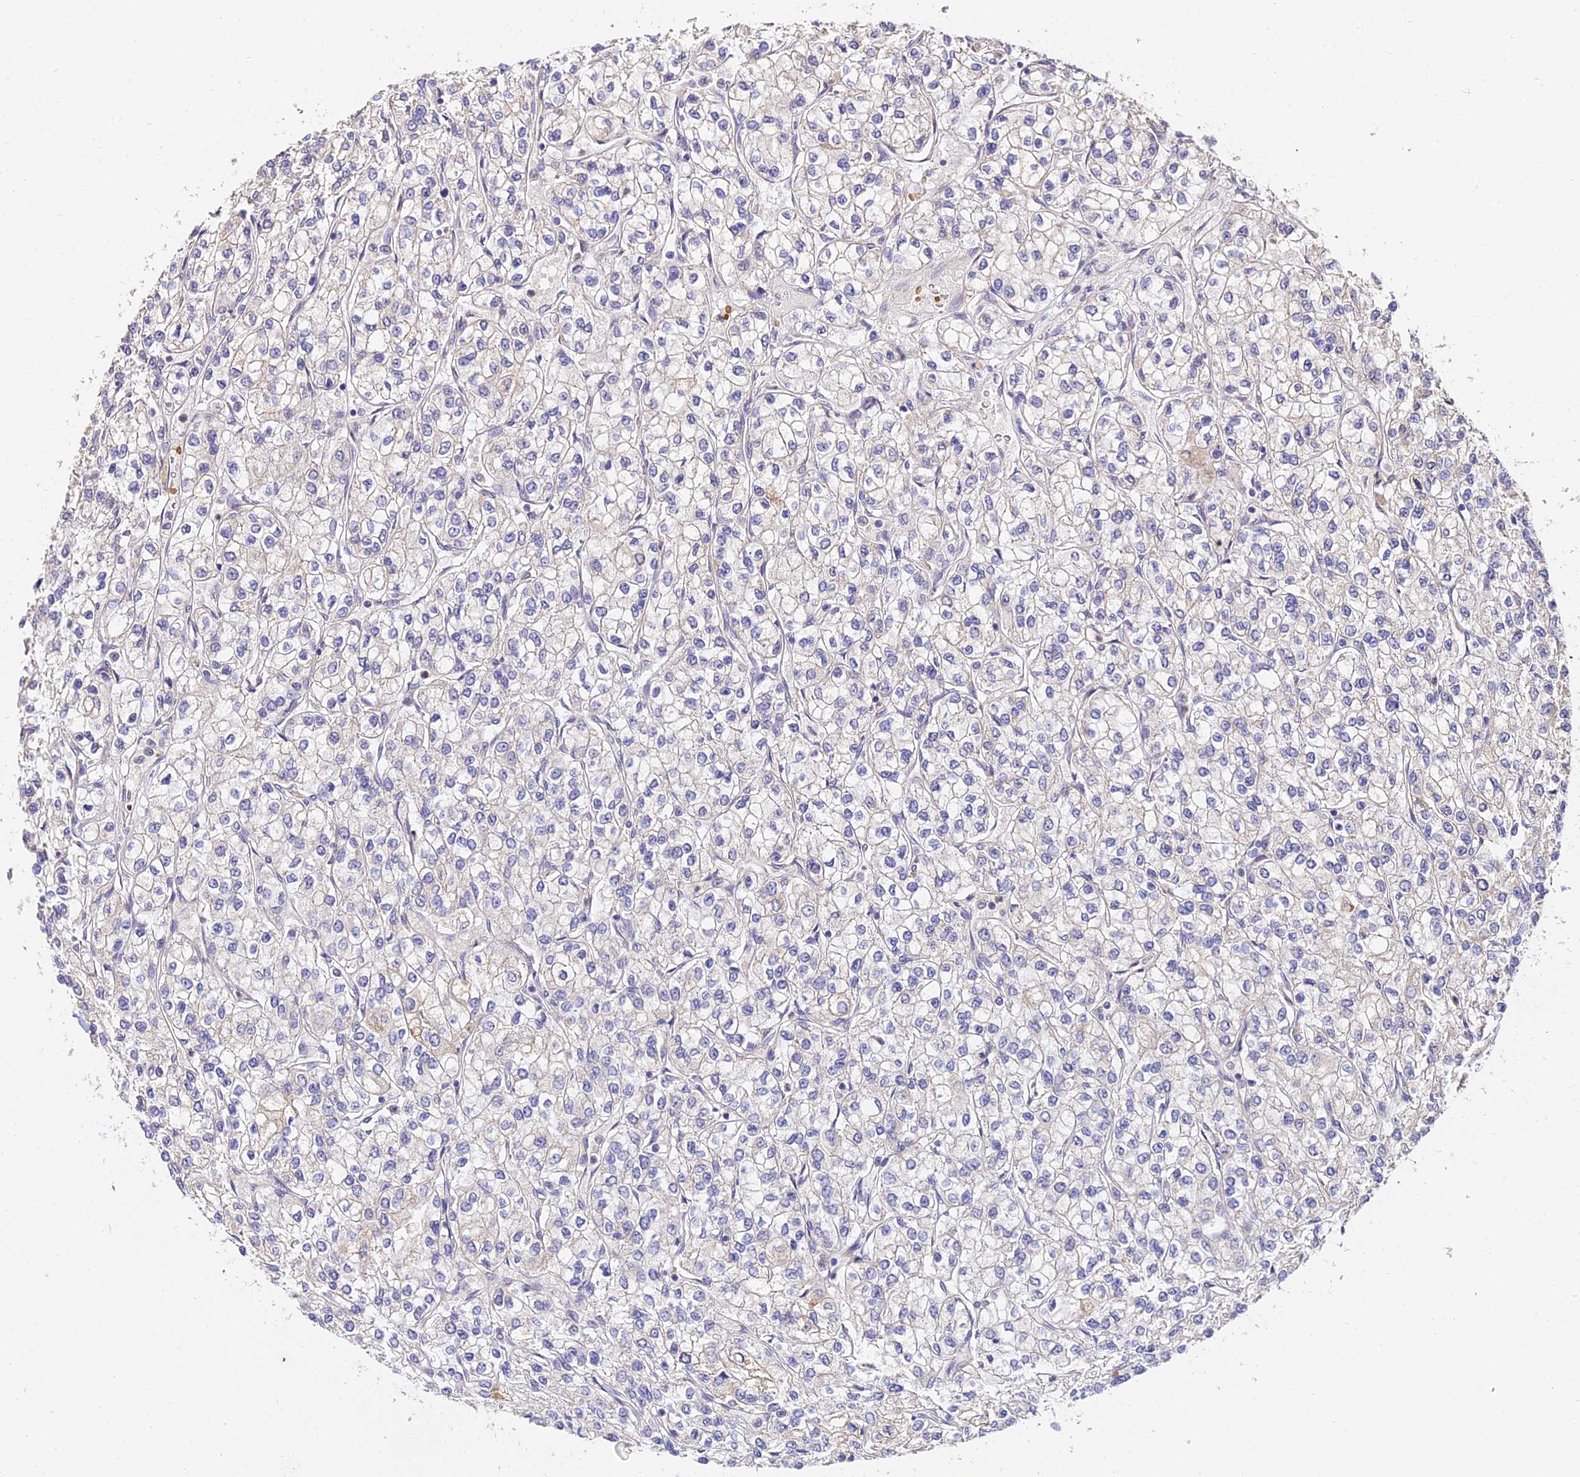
{"staining": {"intensity": "negative", "quantity": "none", "location": "none"}, "tissue": "renal cancer", "cell_type": "Tumor cells", "image_type": "cancer", "snomed": [{"axis": "morphology", "description": "Adenocarcinoma, NOS"}, {"axis": "topography", "description": "Kidney"}], "caption": "Immunohistochemistry image of human adenocarcinoma (renal) stained for a protein (brown), which displays no staining in tumor cells.", "gene": "WDR5B", "patient": {"sex": "male", "age": 80}}